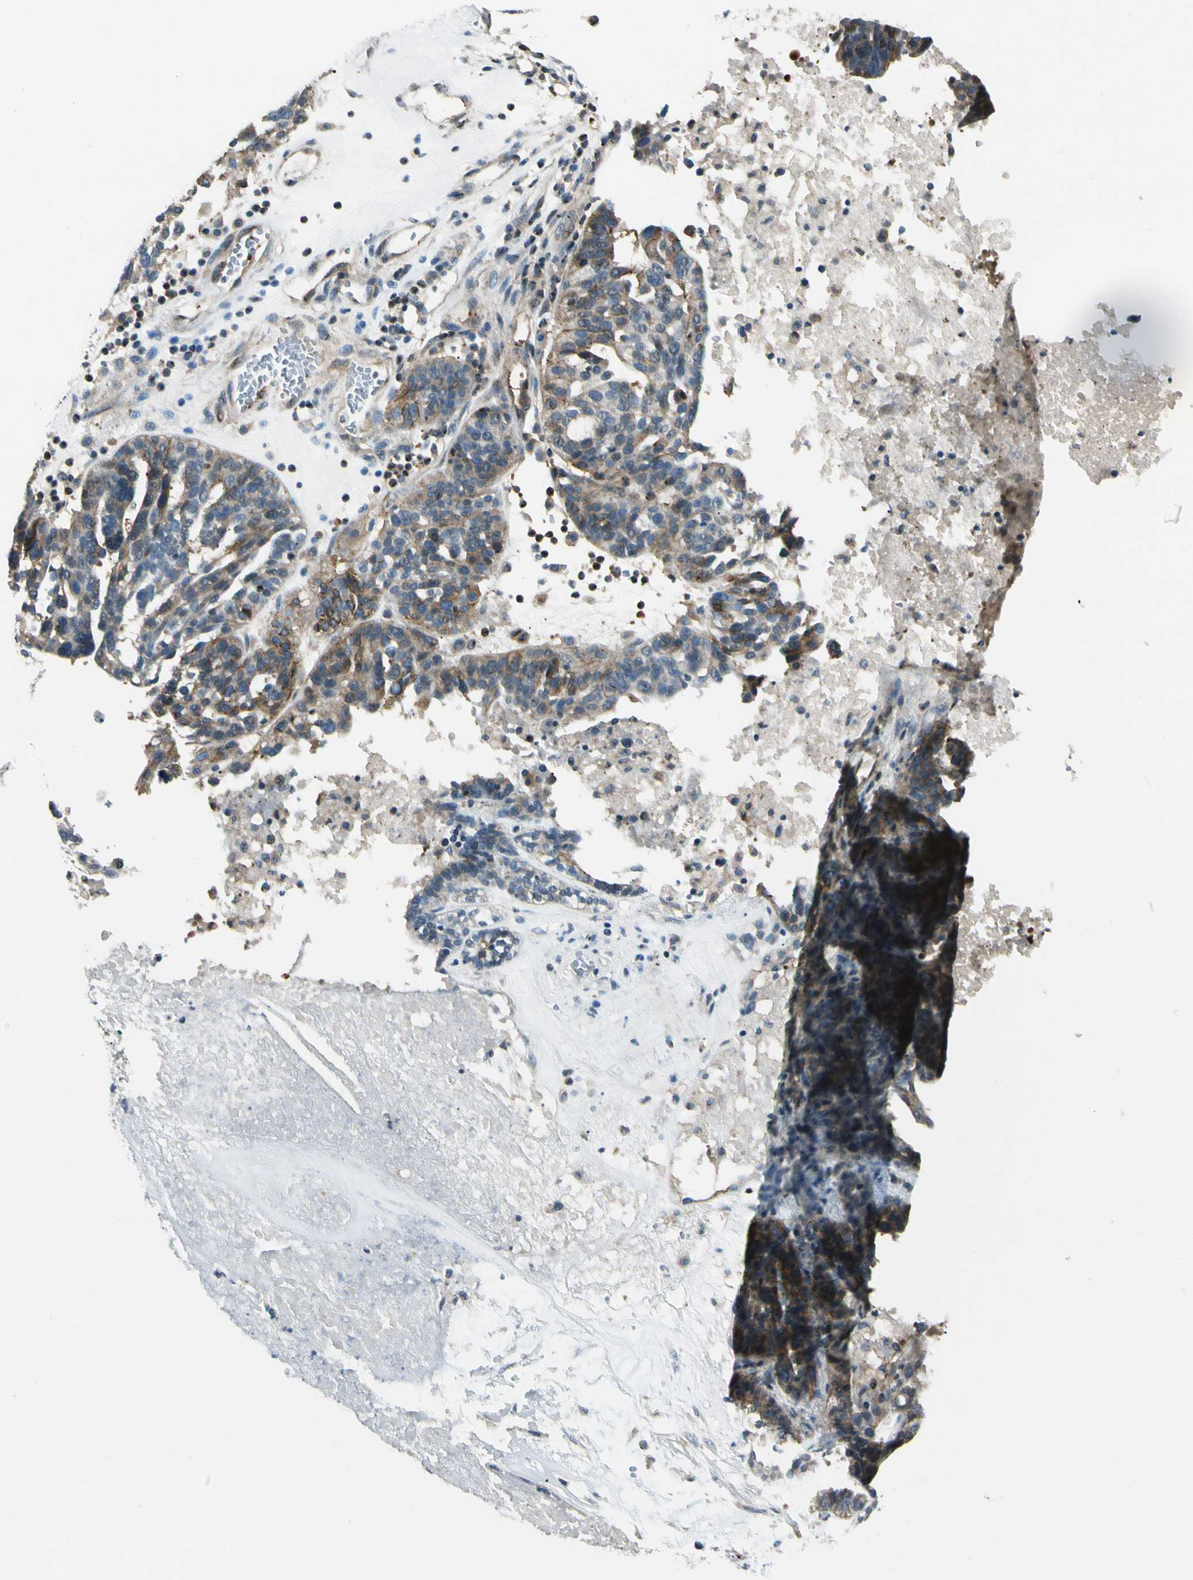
{"staining": {"intensity": "weak", "quantity": ">75%", "location": "cytoplasmic/membranous"}, "tissue": "ovarian cancer", "cell_type": "Tumor cells", "image_type": "cancer", "snomed": [{"axis": "morphology", "description": "Cystadenocarcinoma, serous, NOS"}, {"axis": "topography", "description": "Ovary"}], "caption": "Immunohistochemical staining of ovarian cancer shows weak cytoplasmic/membranous protein expression in about >75% of tumor cells. Using DAB (3,3'-diaminobenzidine) (brown) and hematoxylin (blue) stains, captured at high magnification using brightfield microscopy.", "gene": "CDH6", "patient": {"sex": "female", "age": 59}}